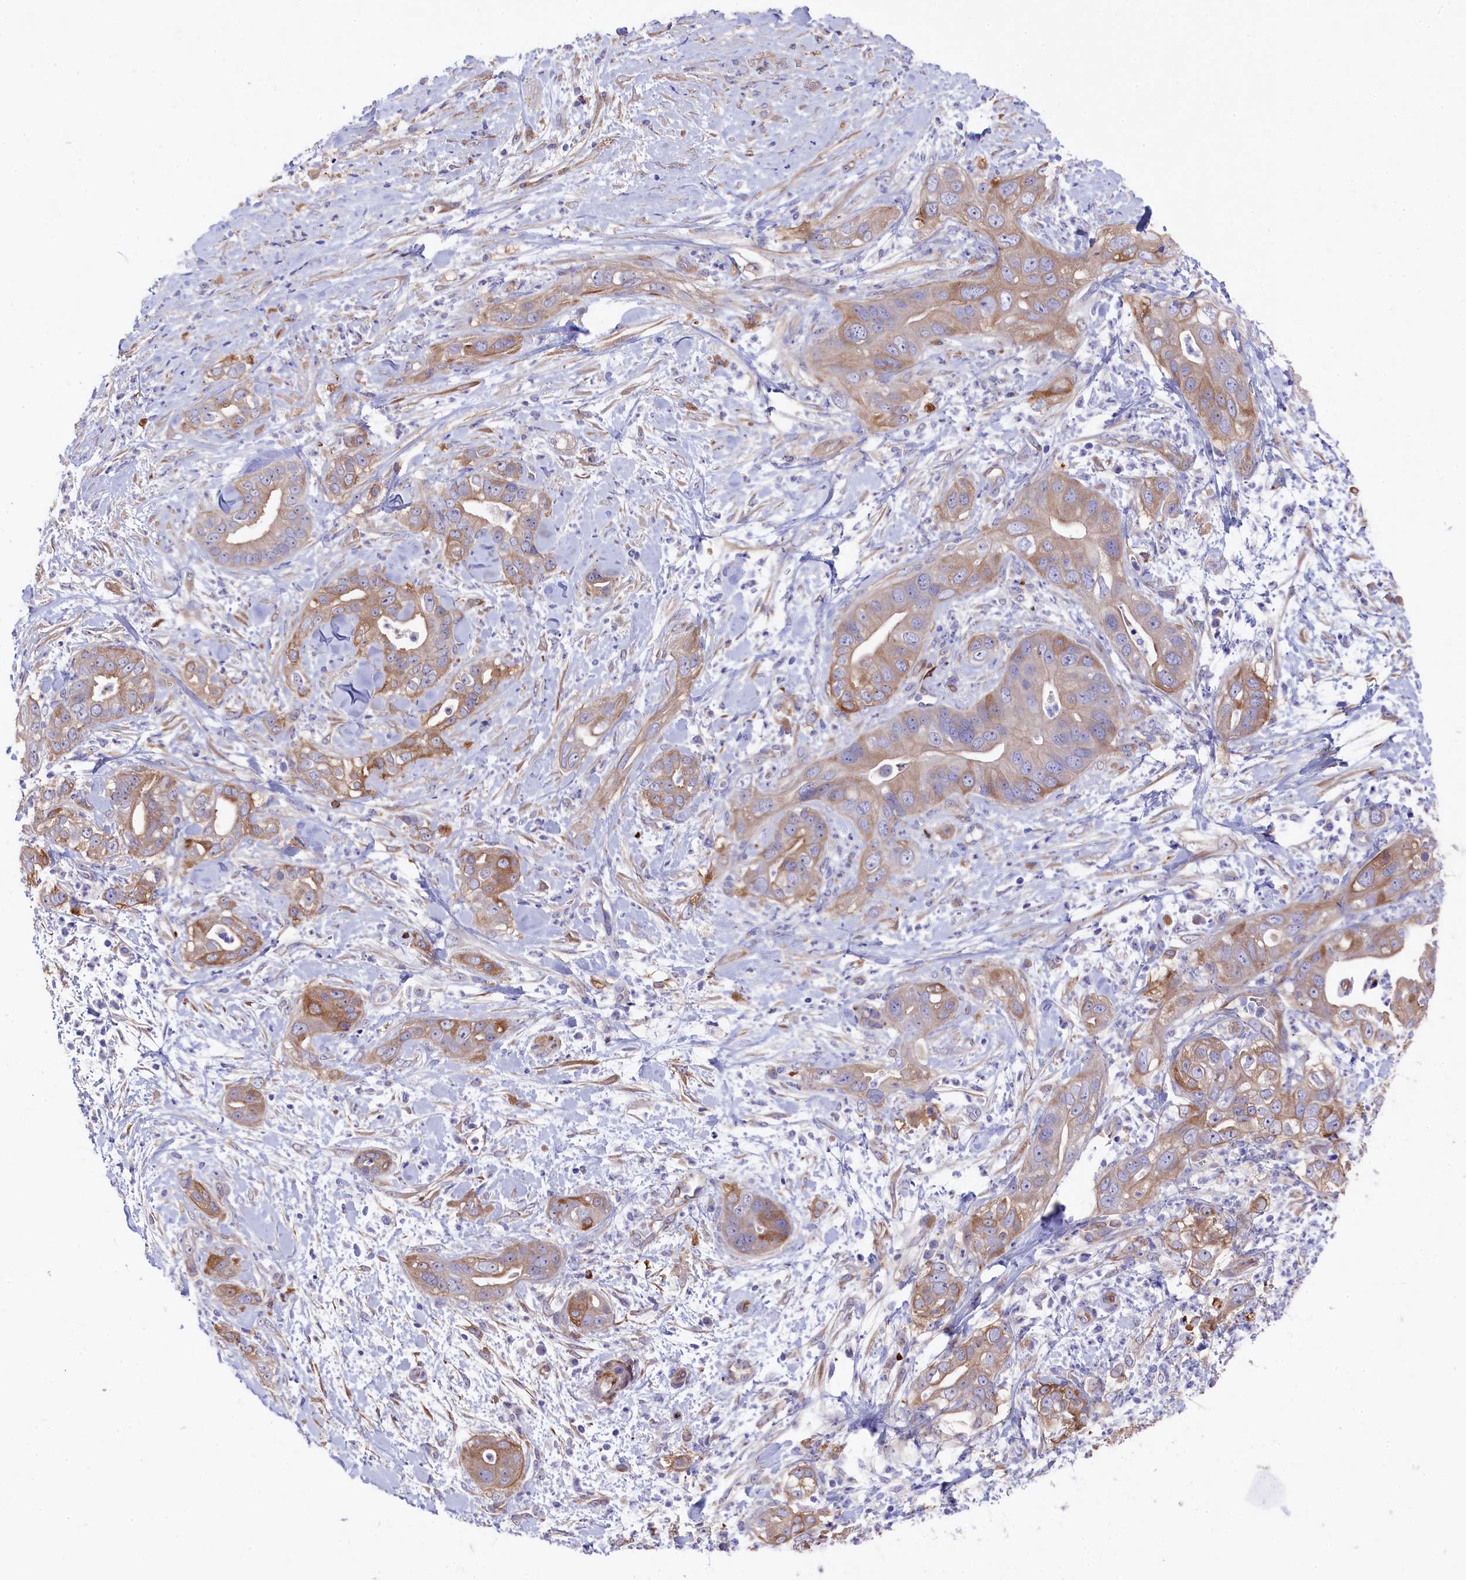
{"staining": {"intensity": "moderate", "quantity": "<25%", "location": "cytoplasmic/membranous"}, "tissue": "pancreatic cancer", "cell_type": "Tumor cells", "image_type": "cancer", "snomed": [{"axis": "morphology", "description": "Adenocarcinoma, NOS"}, {"axis": "topography", "description": "Pancreas"}], "caption": "Adenocarcinoma (pancreatic) tissue reveals moderate cytoplasmic/membranous expression in approximately <25% of tumor cells, visualized by immunohistochemistry. The staining was performed using DAB (3,3'-diaminobenzidine) to visualize the protein expression in brown, while the nuclei were stained in blue with hematoxylin (Magnification: 20x).", "gene": "LHFPL4", "patient": {"sex": "female", "age": 78}}